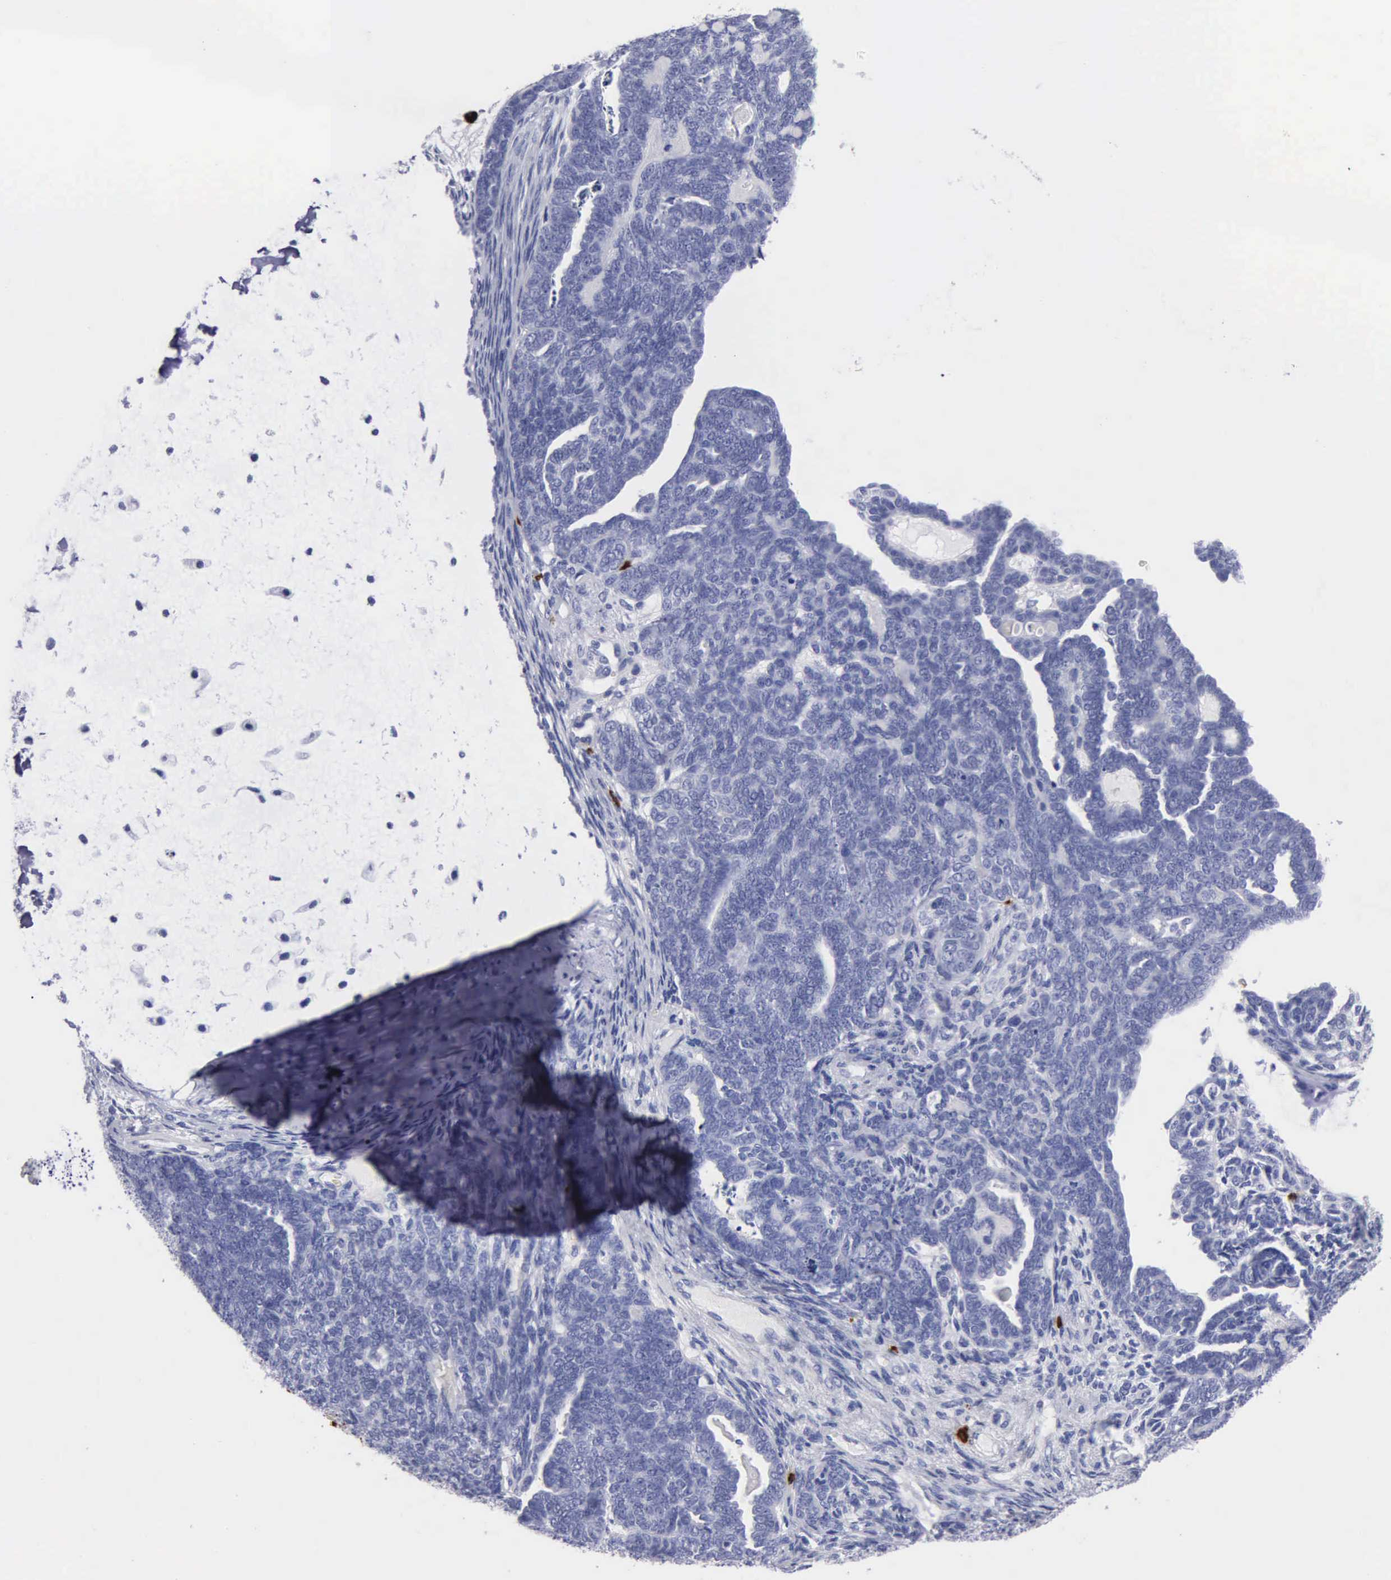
{"staining": {"intensity": "negative", "quantity": "none", "location": "none"}, "tissue": "endometrial cancer", "cell_type": "Tumor cells", "image_type": "cancer", "snomed": [{"axis": "morphology", "description": "Neoplasm, malignant, NOS"}, {"axis": "topography", "description": "Endometrium"}], "caption": "DAB (3,3'-diaminobenzidine) immunohistochemical staining of neoplasm (malignant) (endometrial) demonstrates no significant positivity in tumor cells.", "gene": "CTSG", "patient": {"sex": "female", "age": 74}}